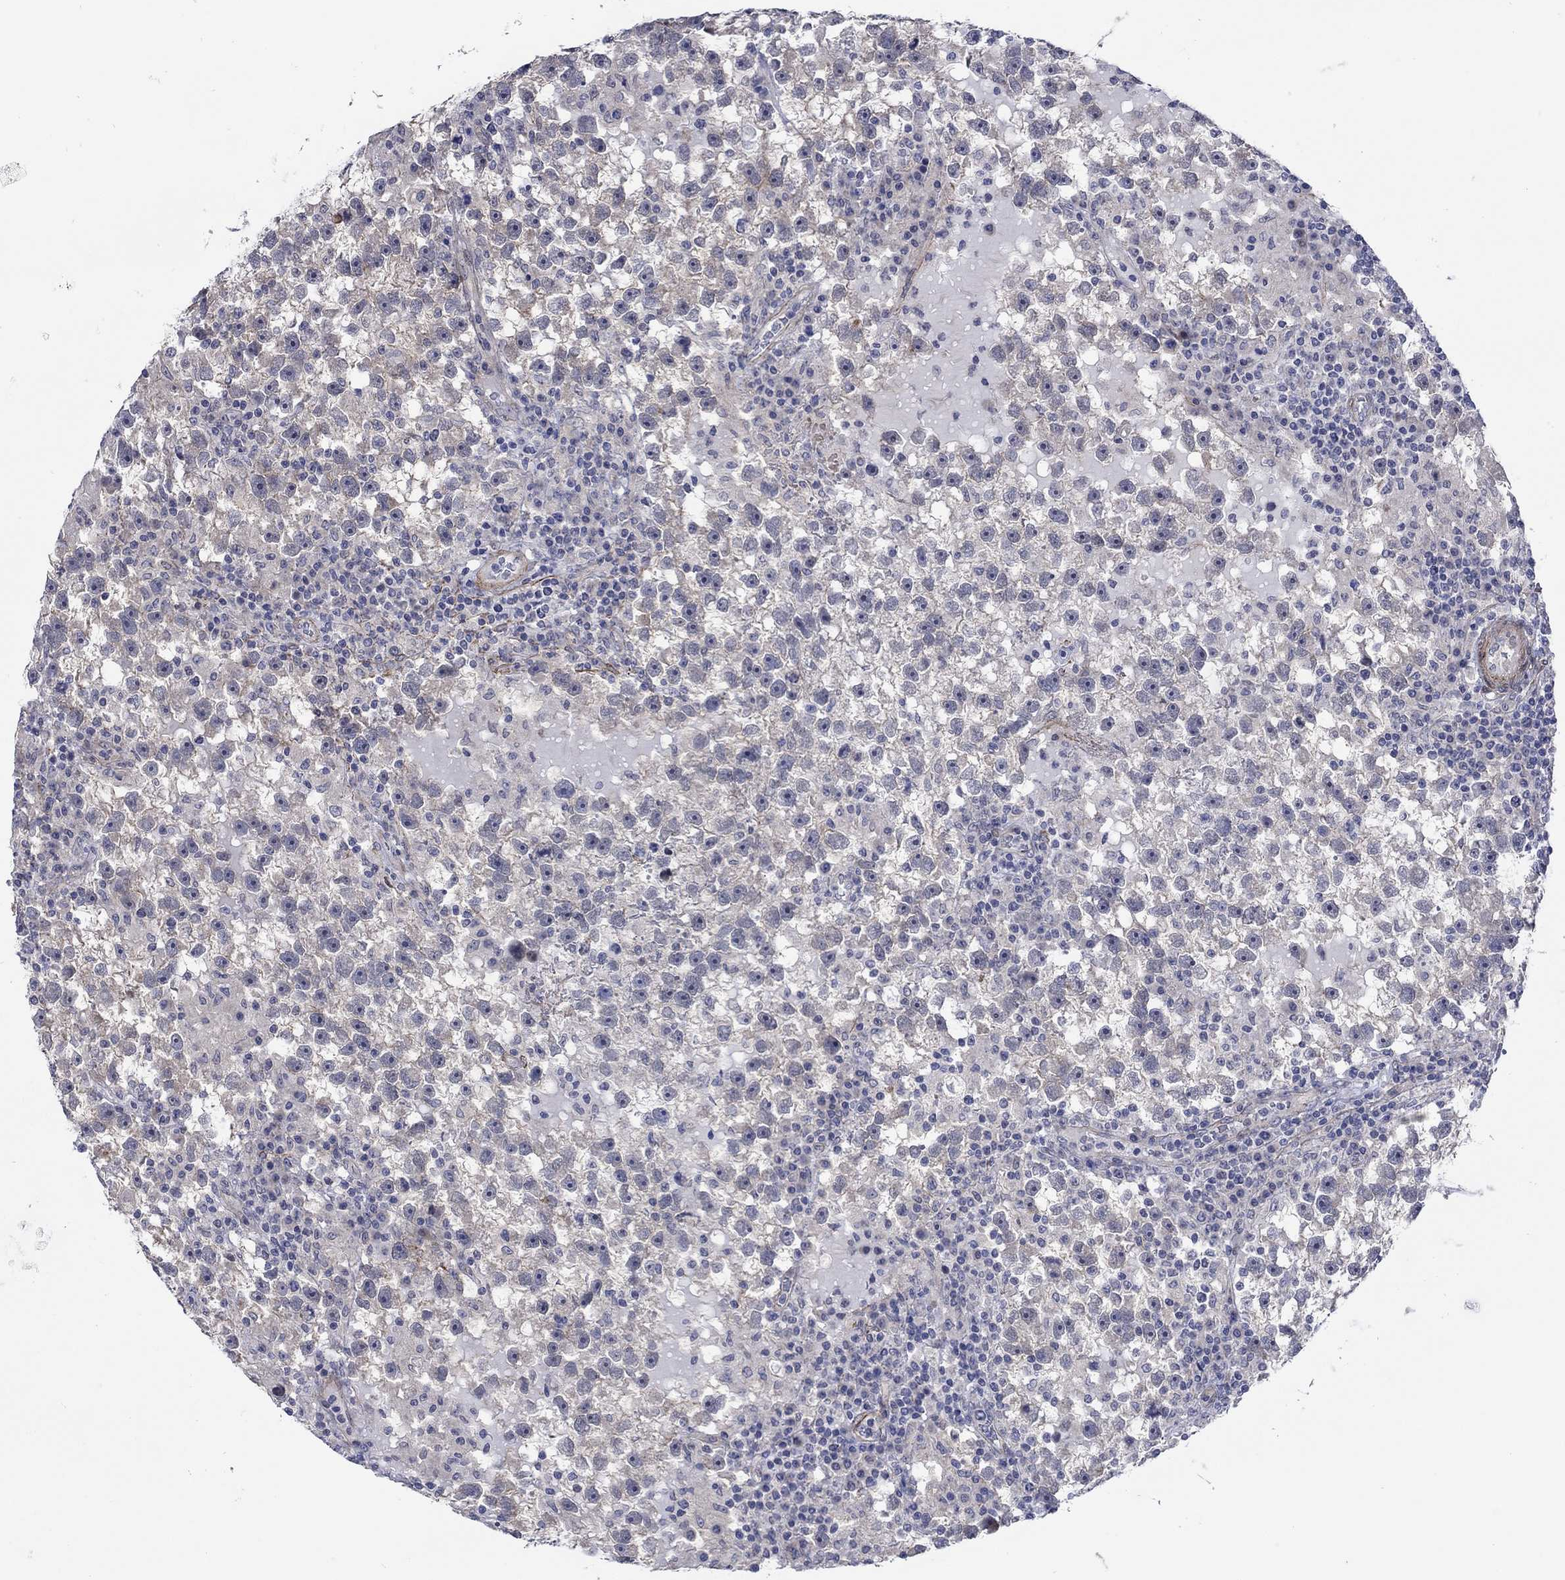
{"staining": {"intensity": "weak", "quantity": "25%-75%", "location": "cytoplasmic/membranous"}, "tissue": "testis cancer", "cell_type": "Tumor cells", "image_type": "cancer", "snomed": [{"axis": "morphology", "description": "Seminoma, NOS"}, {"axis": "topography", "description": "Testis"}], "caption": "Immunohistochemistry image of testis cancer (seminoma) stained for a protein (brown), which exhibits low levels of weak cytoplasmic/membranous staining in about 25%-75% of tumor cells.", "gene": "SCN7A", "patient": {"sex": "male", "age": 47}}